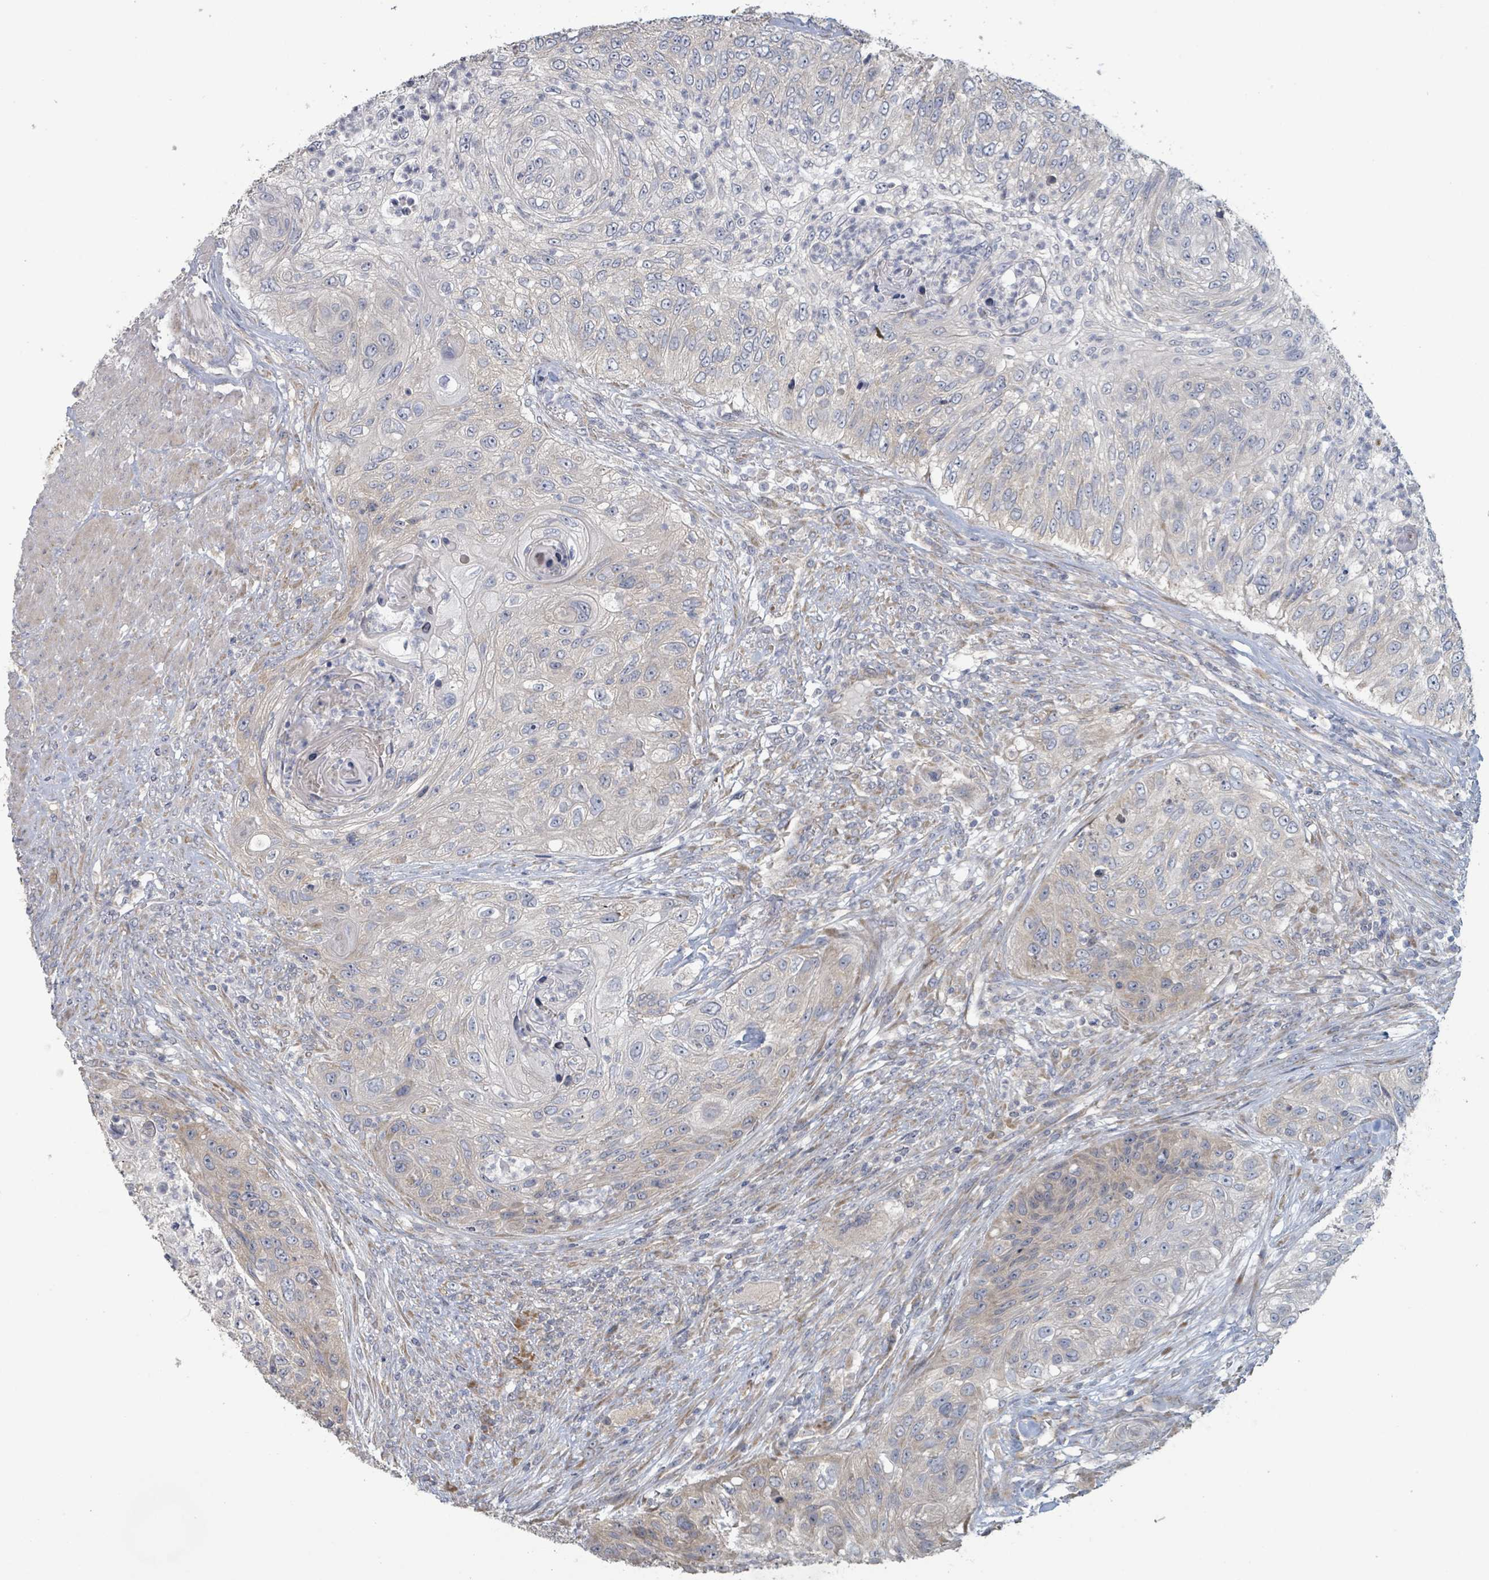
{"staining": {"intensity": "negative", "quantity": "none", "location": "none"}, "tissue": "urothelial cancer", "cell_type": "Tumor cells", "image_type": "cancer", "snomed": [{"axis": "morphology", "description": "Urothelial carcinoma, High grade"}, {"axis": "topography", "description": "Urinary bladder"}], "caption": "A high-resolution histopathology image shows immunohistochemistry staining of high-grade urothelial carcinoma, which exhibits no significant positivity in tumor cells. Nuclei are stained in blue.", "gene": "RPL32", "patient": {"sex": "female", "age": 60}}